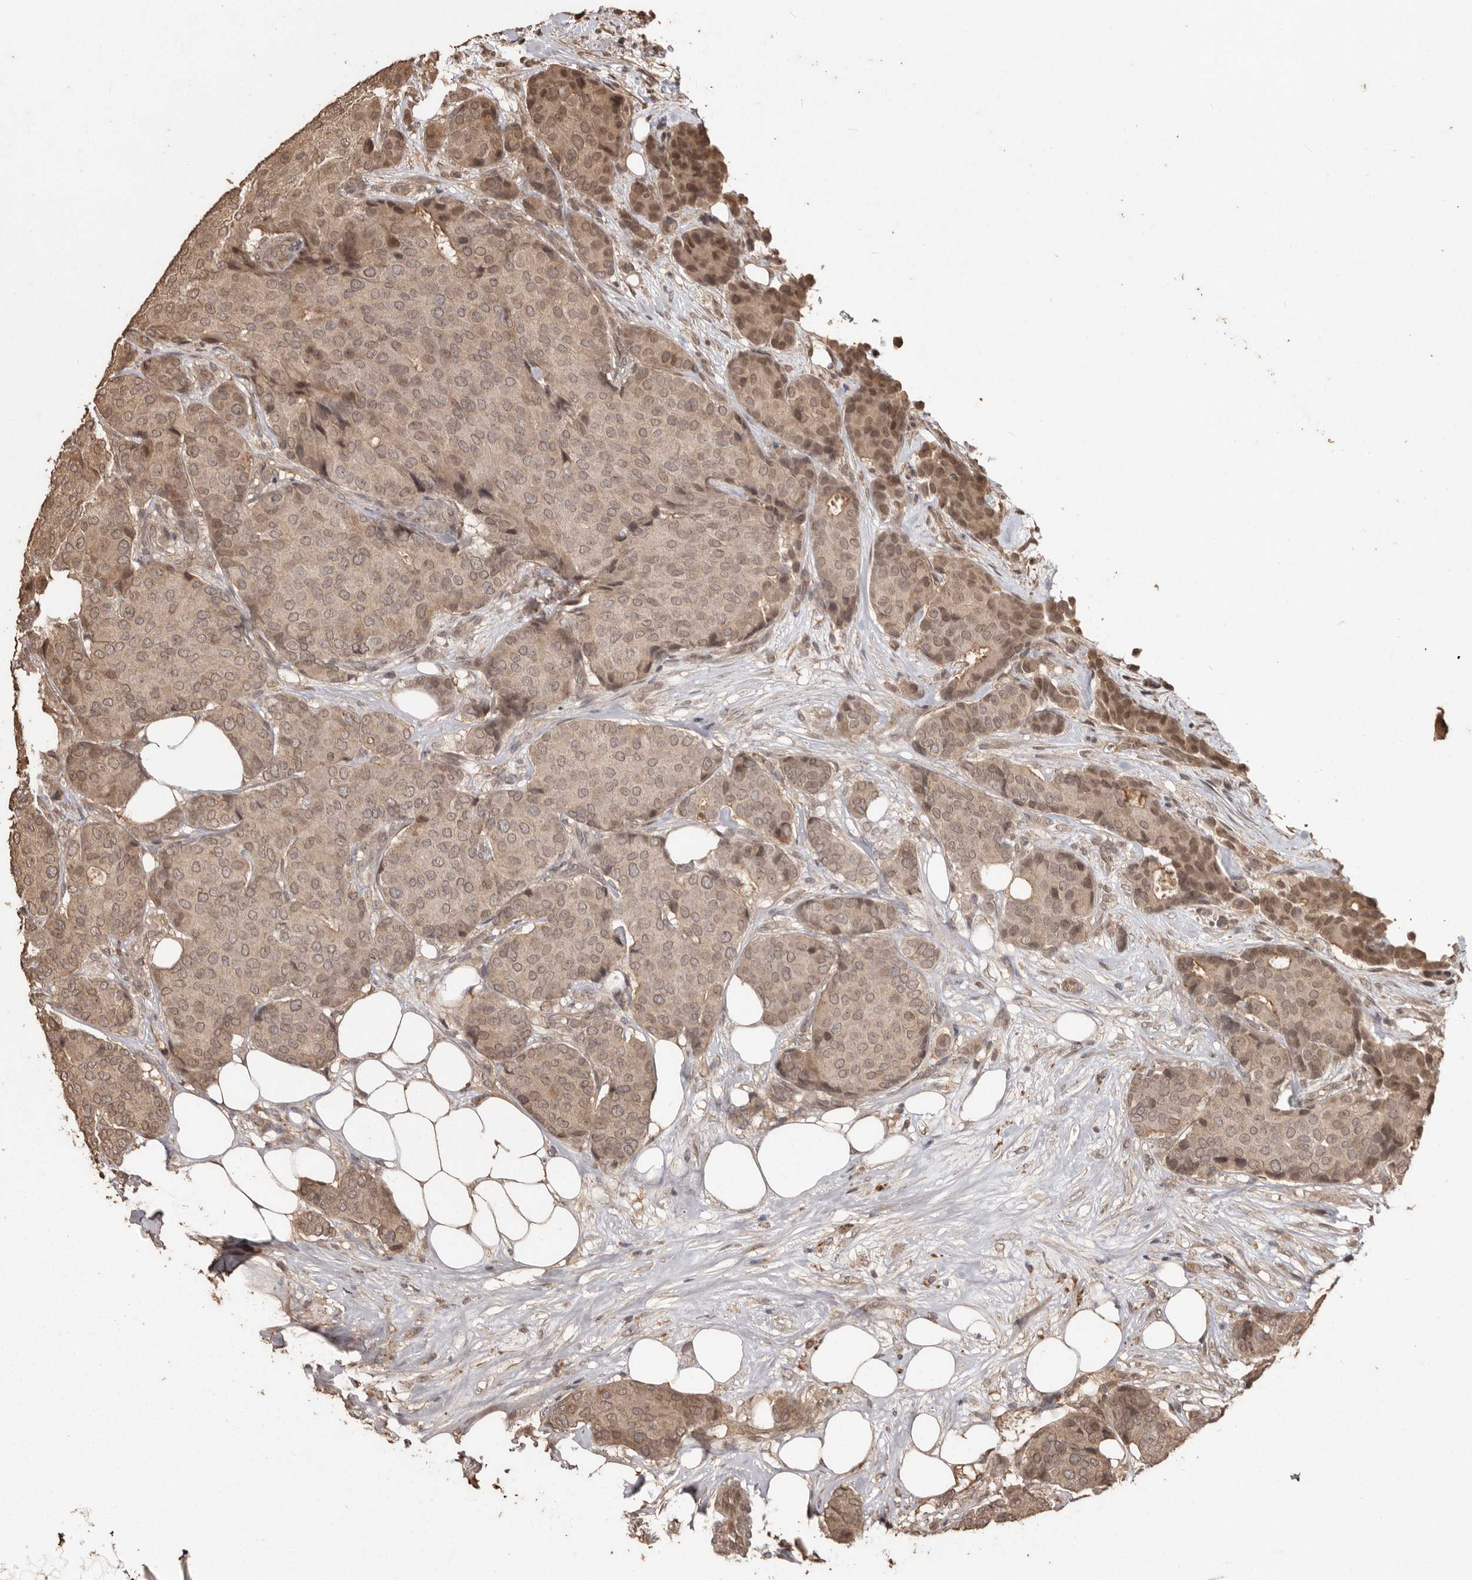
{"staining": {"intensity": "moderate", "quantity": ">75%", "location": "cytoplasmic/membranous,nuclear"}, "tissue": "breast cancer", "cell_type": "Tumor cells", "image_type": "cancer", "snomed": [{"axis": "morphology", "description": "Duct carcinoma"}, {"axis": "topography", "description": "Breast"}], "caption": "Immunohistochemical staining of breast cancer (invasive ductal carcinoma) displays medium levels of moderate cytoplasmic/membranous and nuclear protein expression in about >75% of tumor cells.", "gene": "NUP43", "patient": {"sex": "female", "age": 75}}